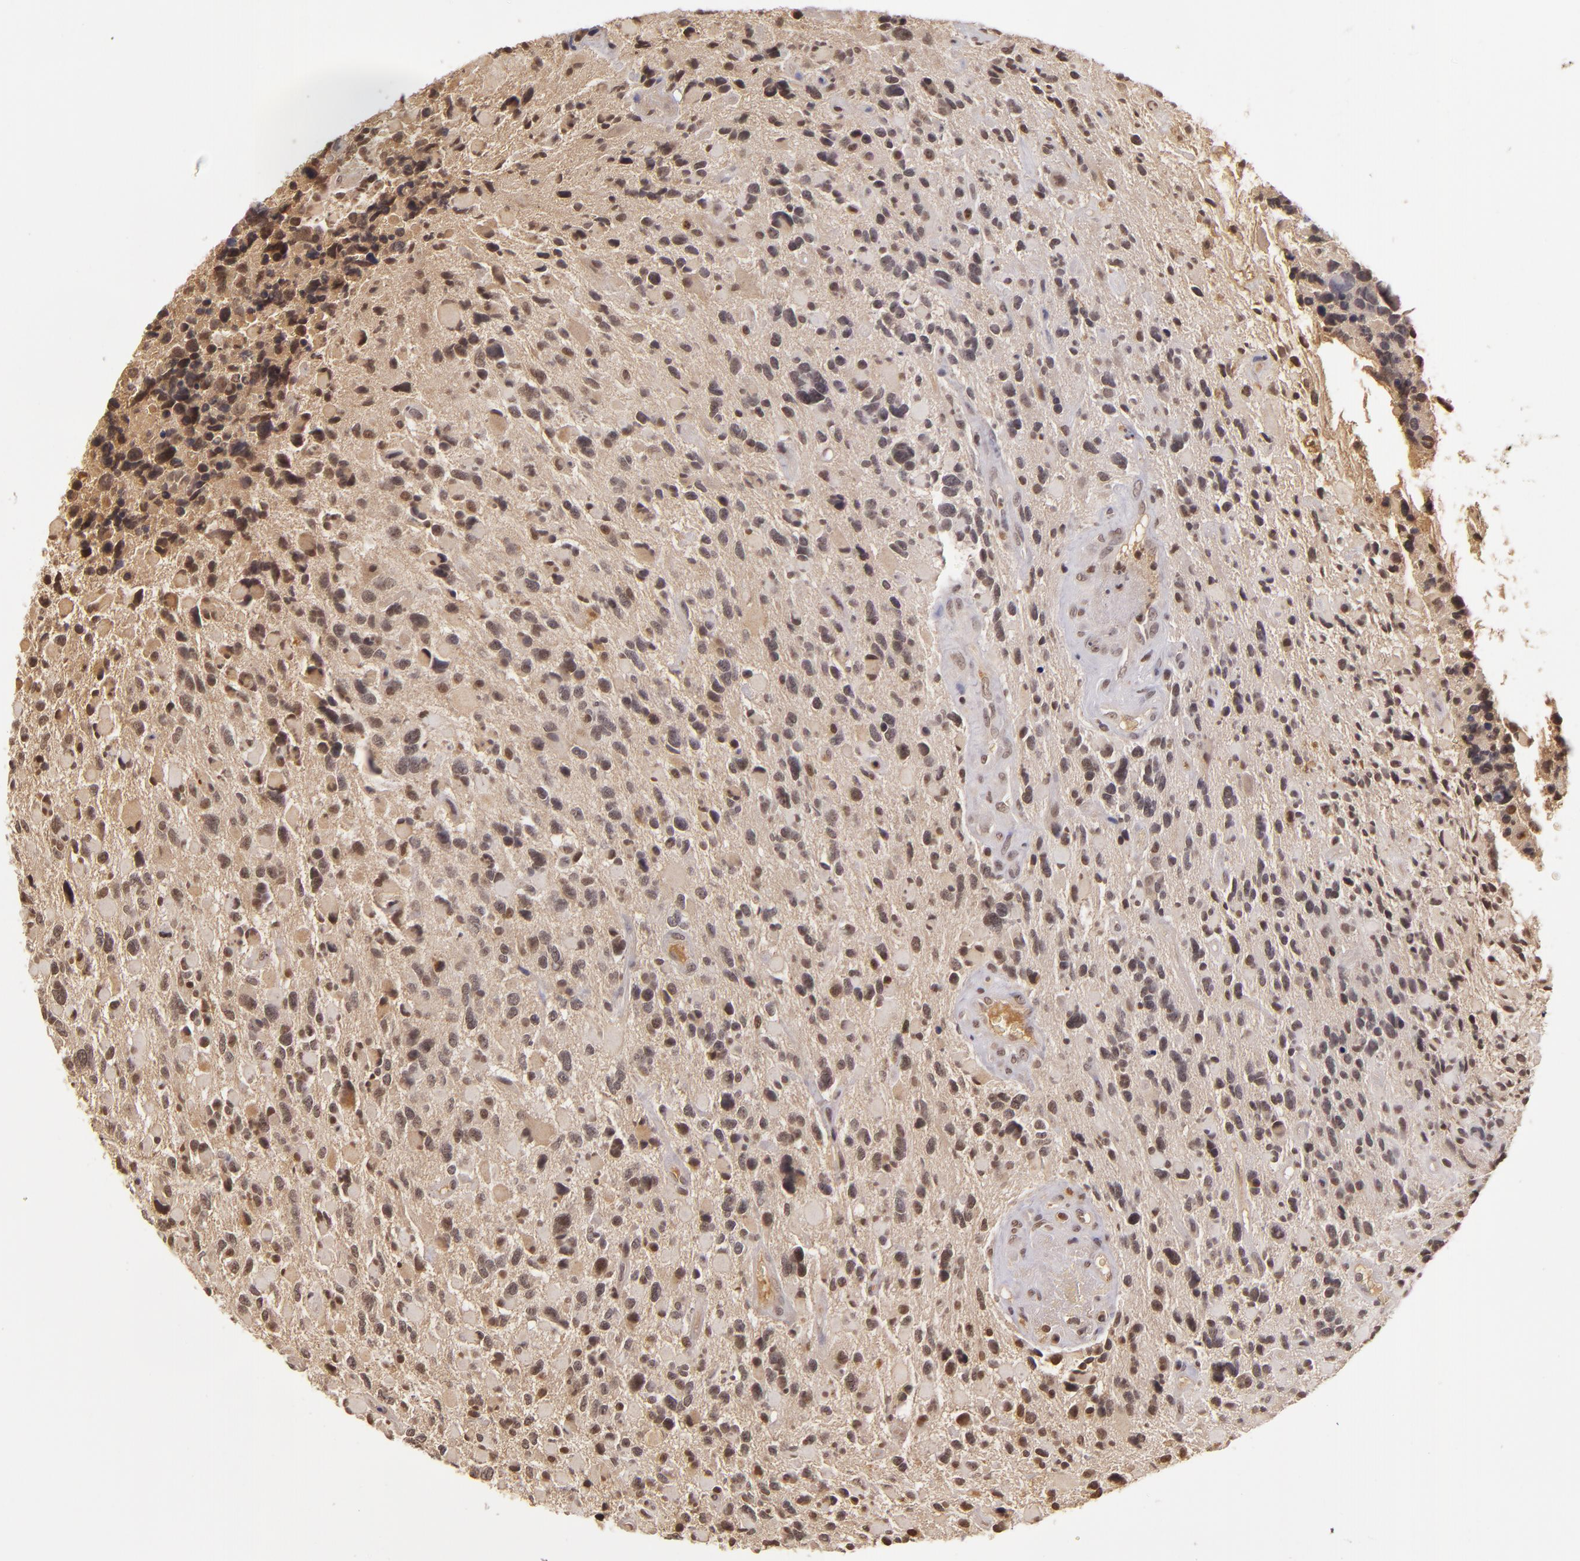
{"staining": {"intensity": "weak", "quantity": "25%-75%", "location": "nuclear"}, "tissue": "glioma", "cell_type": "Tumor cells", "image_type": "cancer", "snomed": [{"axis": "morphology", "description": "Glioma, malignant, High grade"}, {"axis": "topography", "description": "Brain"}], "caption": "High-magnification brightfield microscopy of glioma stained with DAB (brown) and counterstained with hematoxylin (blue). tumor cells exhibit weak nuclear positivity is appreciated in about25%-75% of cells. (Brightfield microscopy of DAB IHC at high magnification).", "gene": "LRG1", "patient": {"sex": "female", "age": 37}}